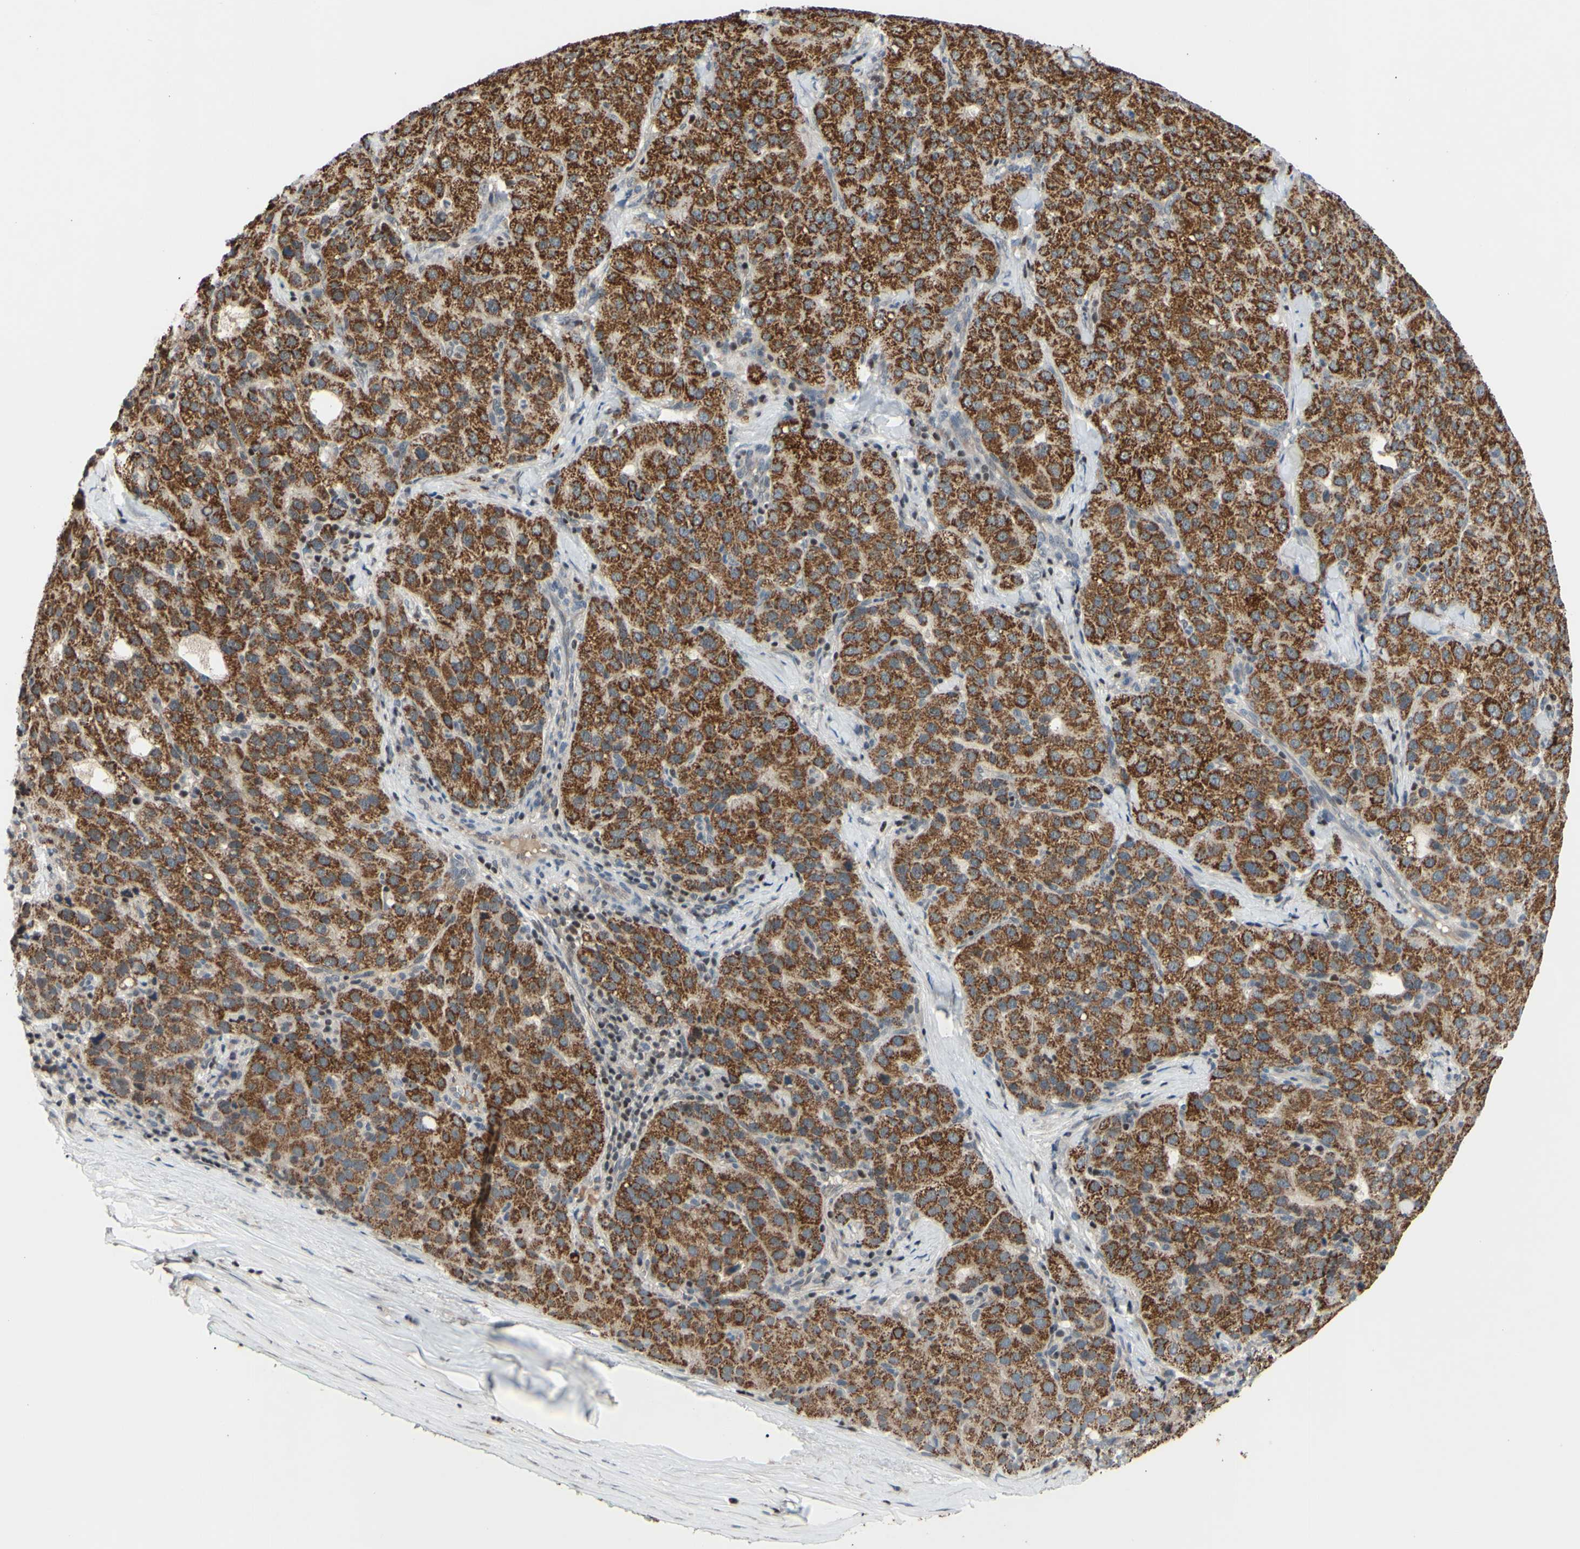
{"staining": {"intensity": "moderate", "quantity": ">75%", "location": "cytoplasmic/membranous"}, "tissue": "liver cancer", "cell_type": "Tumor cells", "image_type": "cancer", "snomed": [{"axis": "morphology", "description": "Carcinoma, Hepatocellular, NOS"}, {"axis": "topography", "description": "Liver"}], "caption": "This is an image of IHC staining of liver cancer (hepatocellular carcinoma), which shows moderate expression in the cytoplasmic/membranous of tumor cells.", "gene": "SP4", "patient": {"sex": "male", "age": 65}}